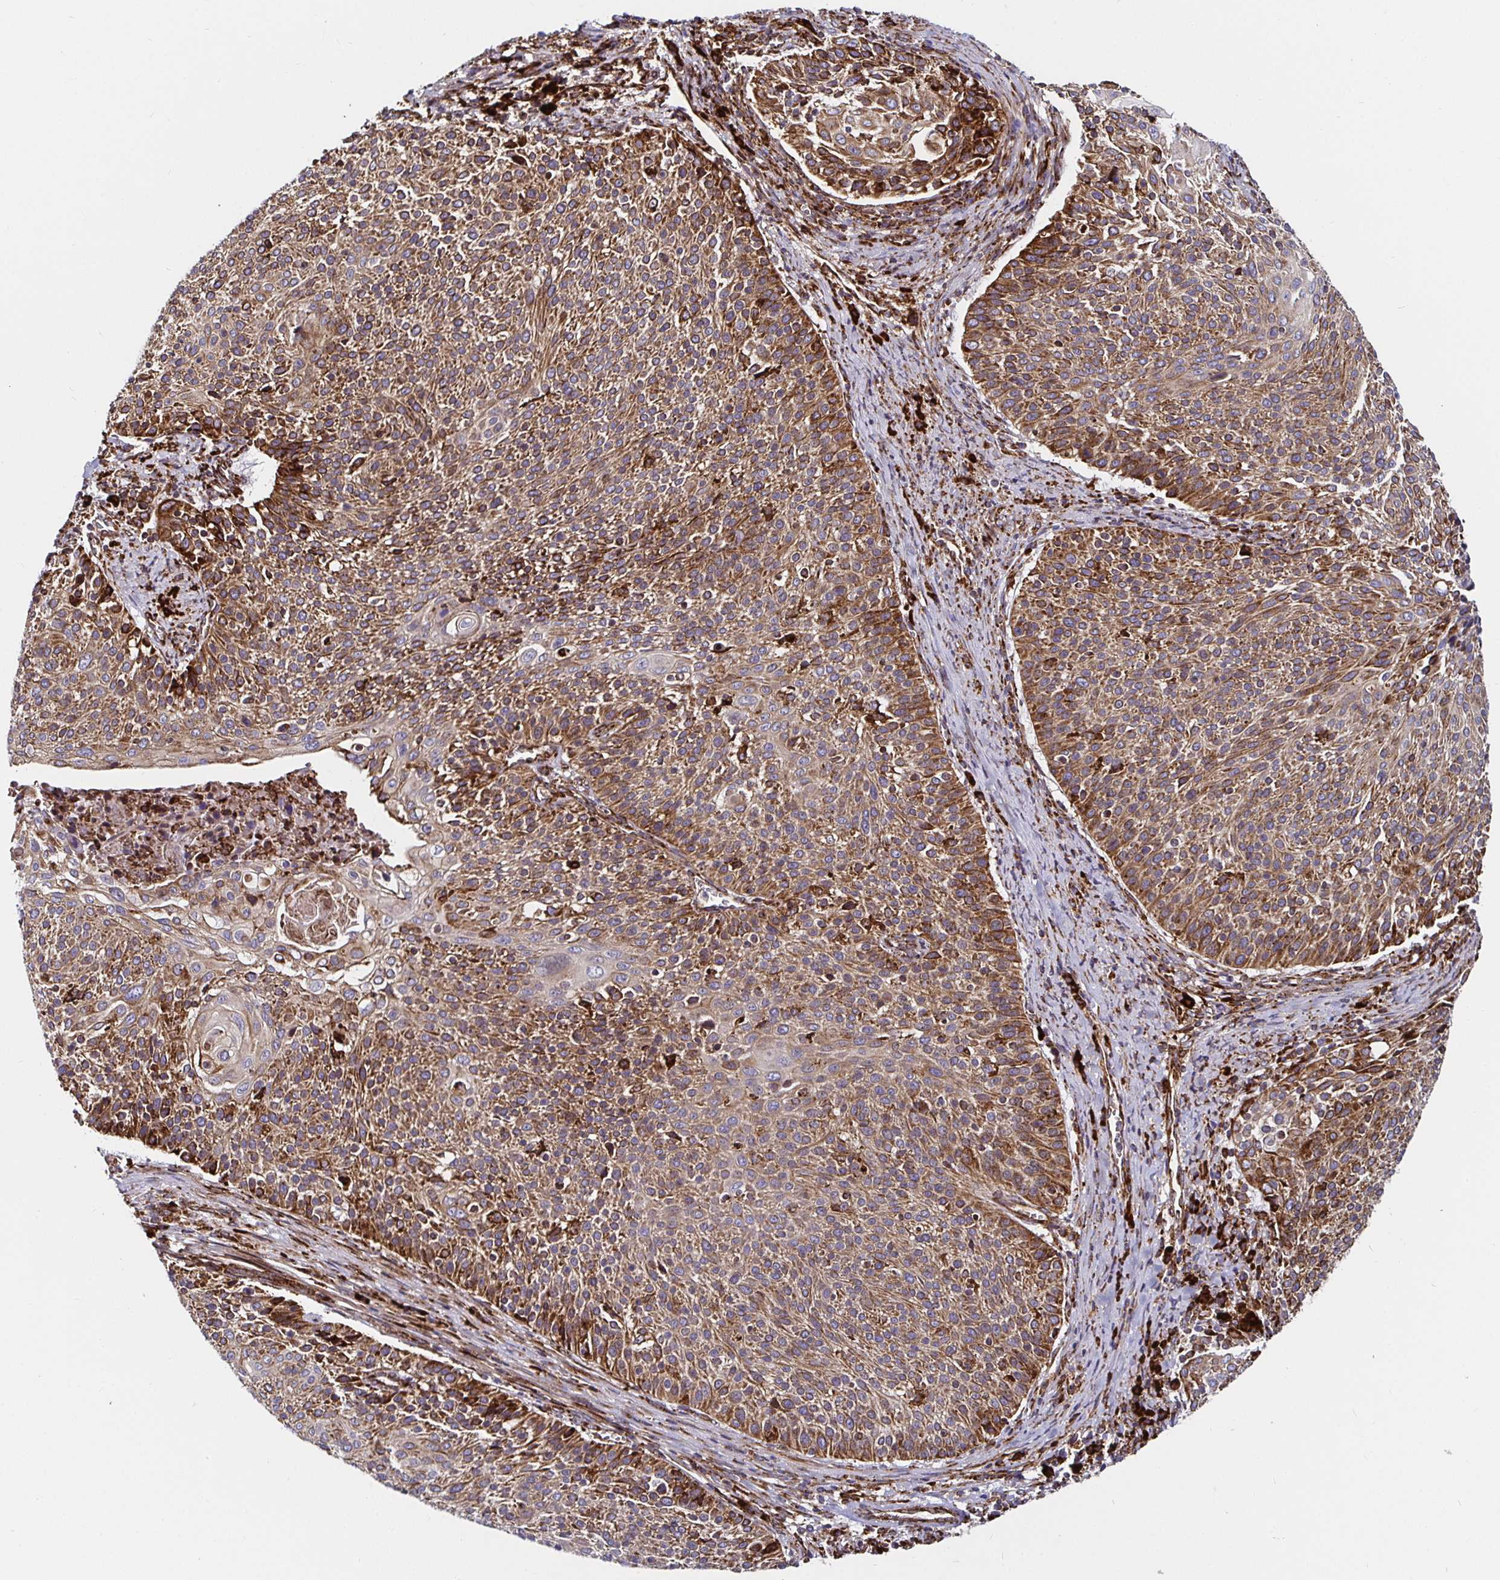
{"staining": {"intensity": "moderate", "quantity": ">75%", "location": "cytoplasmic/membranous"}, "tissue": "cervical cancer", "cell_type": "Tumor cells", "image_type": "cancer", "snomed": [{"axis": "morphology", "description": "Squamous cell carcinoma, NOS"}, {"axis": "topography", "description": "Cervix"}], "caption": "Cervical cancer tissue shows moderate cytoplasmic/membranous positivity in approximately >75% of tumor cells, visualized by immunohistochemistry.", "gene": "SMYD3", "patient": {"sex": "female", "age": 31}}